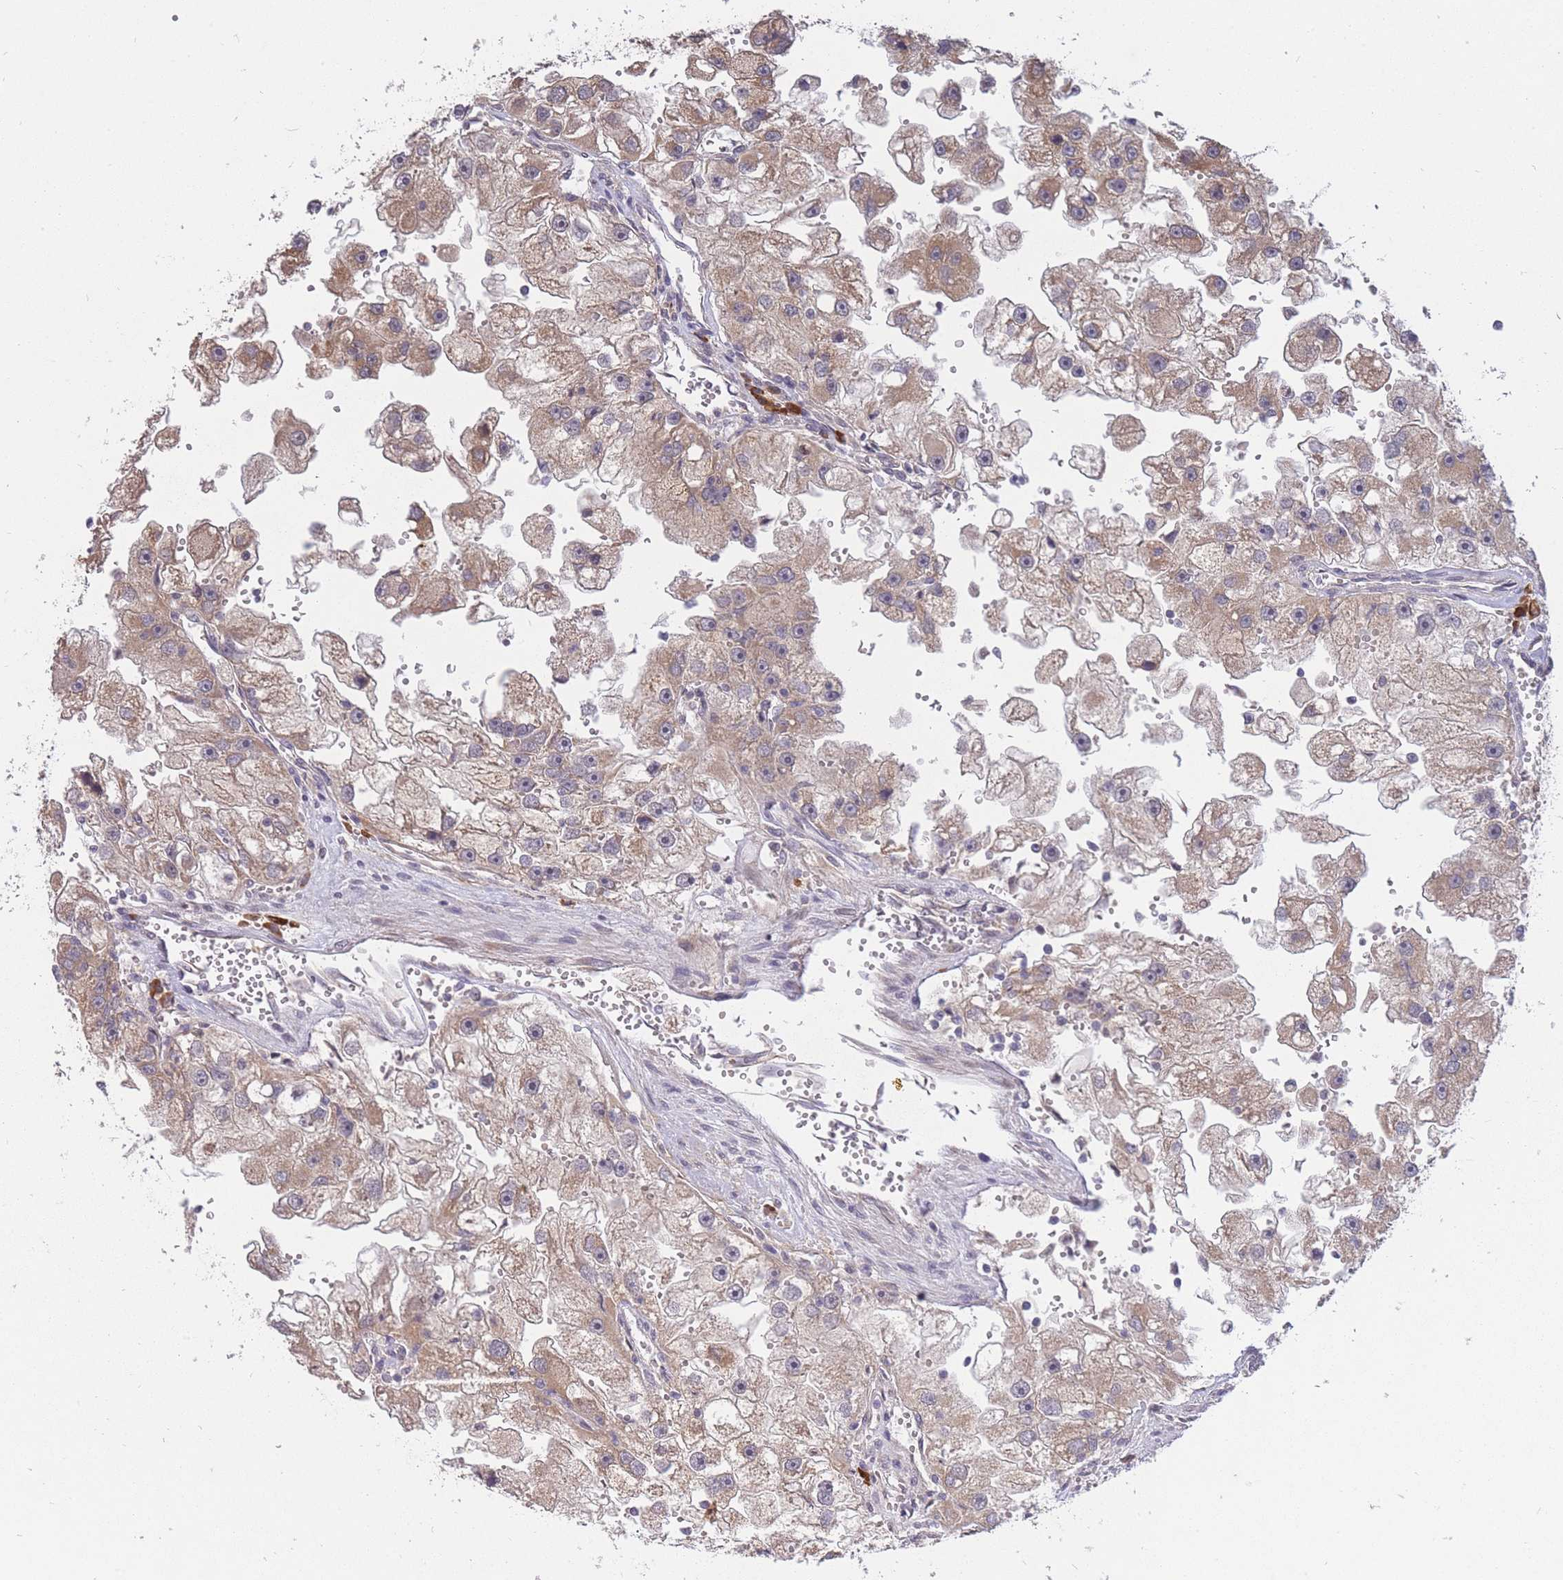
{"staining": {"intensity": "weak", "quantity": ">75%", "location": "cytoplasmic/membranous"}, "tissue": "renal cancer", "cell_type": "Tumor cells", "image_type": "cancer", "snomed": [{"axis": "morphology", "description": "Adenocarcinoma, NOS"}, {"axis": "topography", "description": "Kidney"}], "caption": "Immunohistochemistry micrograph of neoplastic tissue: human adenocarcinoma (renal) stained using immunohistochemistry displays low levels of weak protein expression localized specifically in the cytoplasmic/membranous of tumor cells, appearing as a cytoplasmic/membranous brown color.", "gene": "SMC6", "patient": {"sex": "male", "age": 63}}